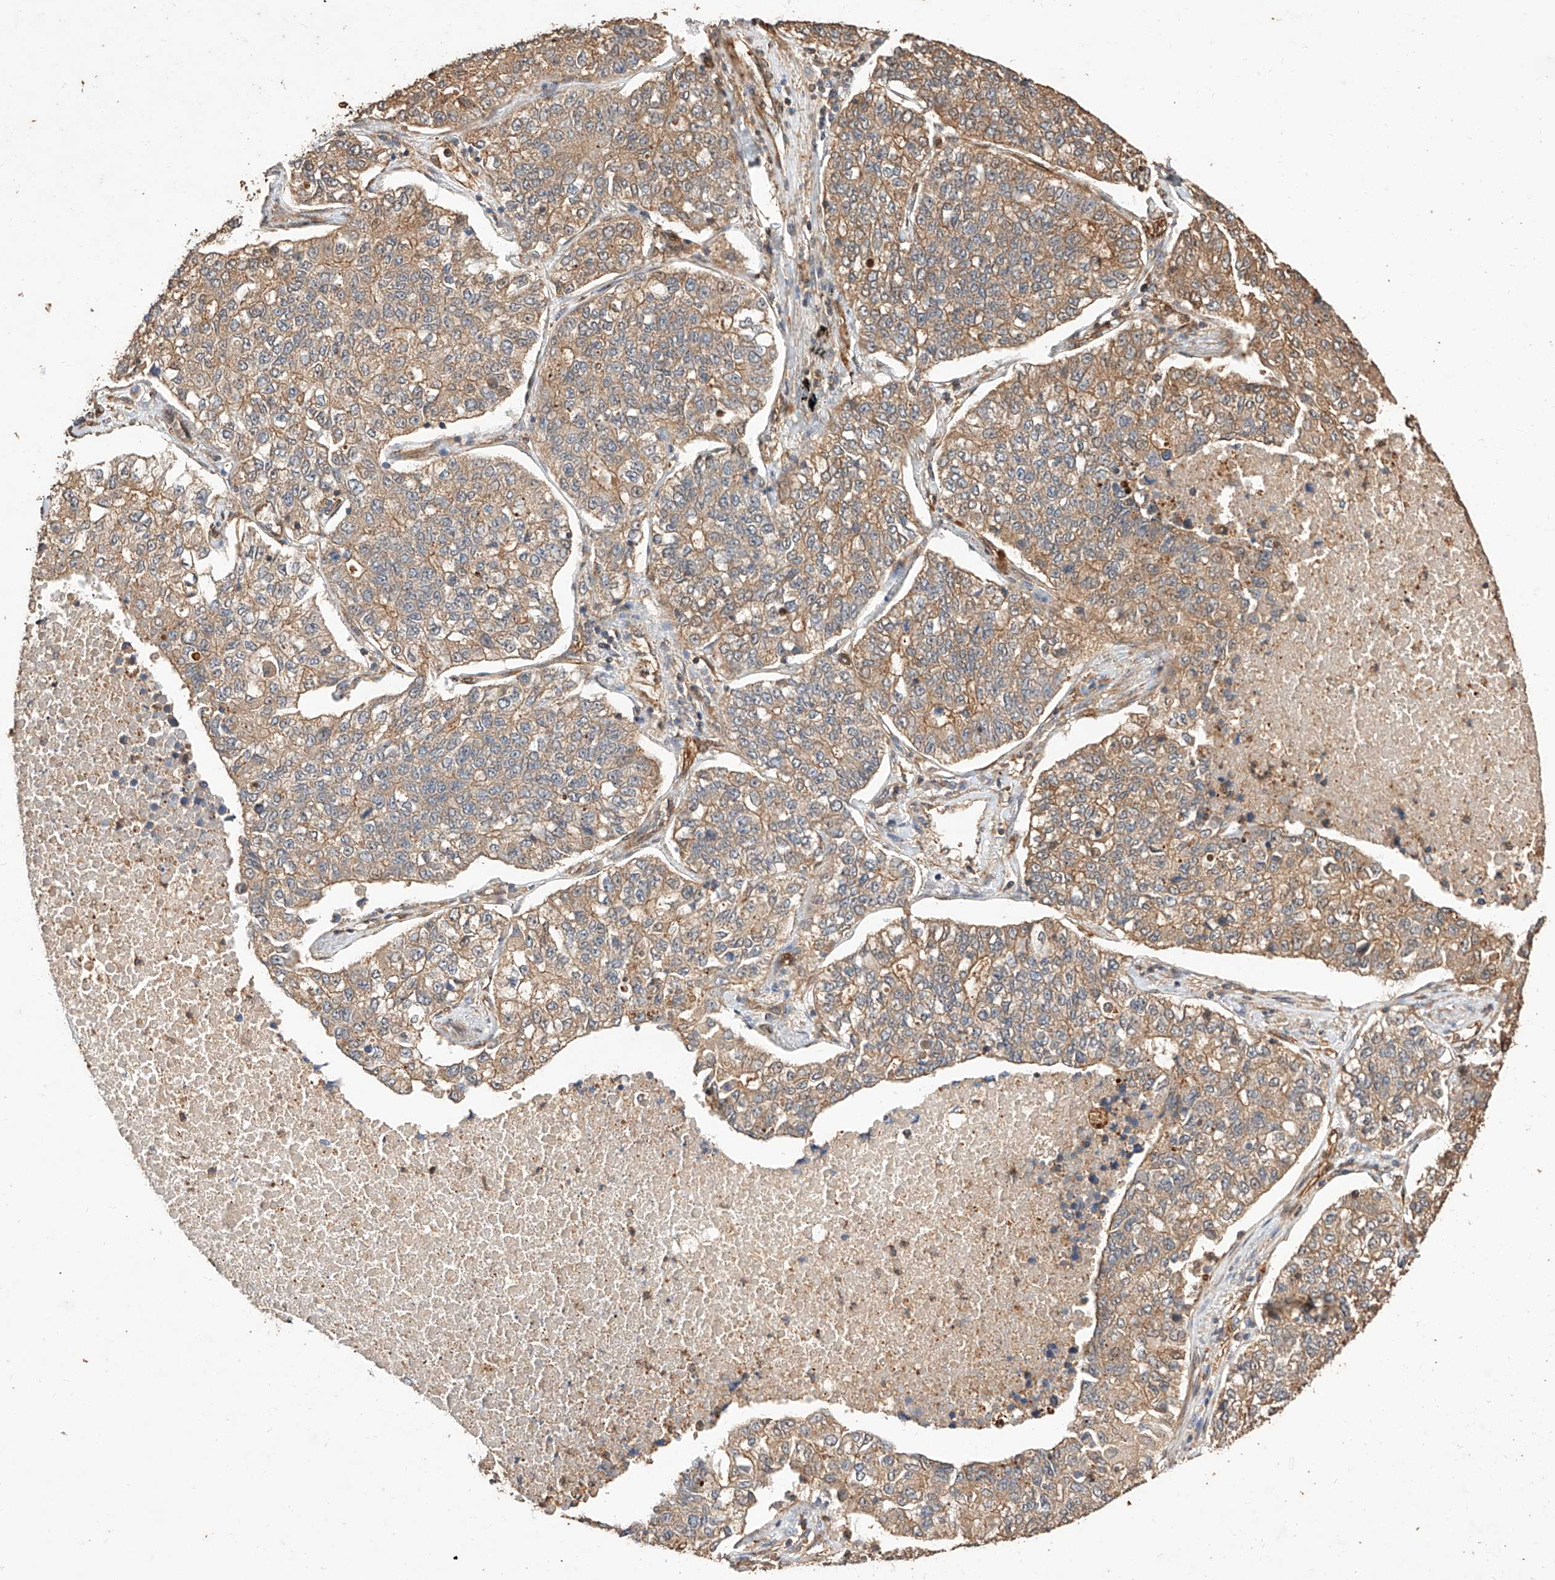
{"staining": {"intensity": "moderate", "quantity": "25%-75%", "location": "cytoplasmic/membranous"}, "tissue": "lung cancer", "cell_type": "Tumor cells", "image_type": "cancer", "snomed": [{"axis": "morphology", "description": "Adenocarcinoma, NOS"}, {"axis": "topography", "description": "Lung"}], "caption": "Immunohistochemistry (IHC) (DAB) staining of lung cancer exhibits moderate cytoplasmic/membranous protein positivity in approximately 25%-75% of tumor cells.", "gene": "GHDC", "patient": {"sex": "male", "age": 49}}